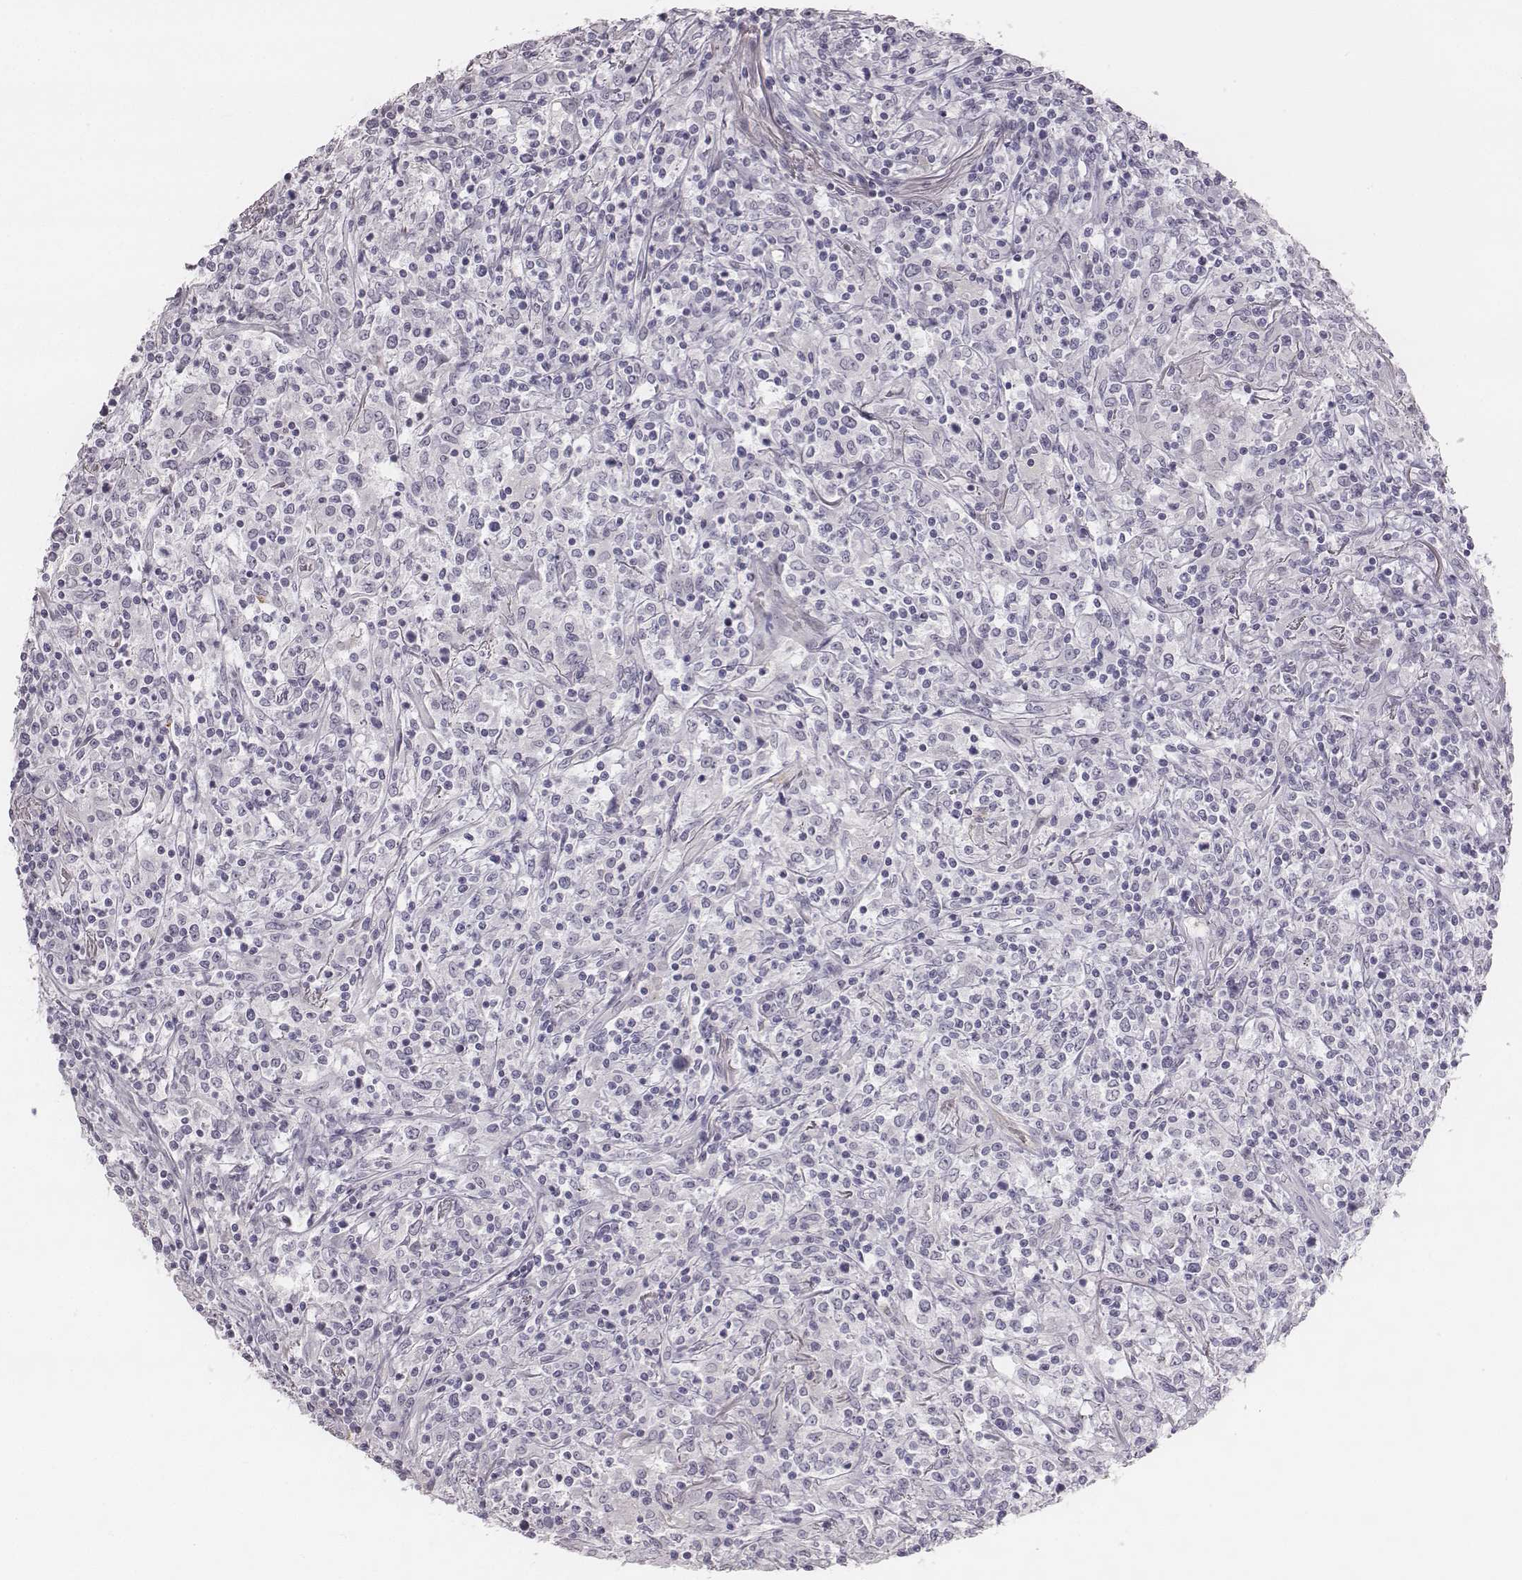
{"staining": {"intensity": "negative", "quantity": "none", "location": "none"}, "tissue": "lymphoma", "cell_type": "Tumor cells", "image_type": "cancer", "snomed": [{"axis": "morphology", "description": "Malignant lymphoma, non-Hodgkin's type, High grade"}, {"axis": "topography", "description": "Lung"}], "caption": "Photomicrograph shows no protein staining in tumor cells of high-grade malignant lymphoma, non-Hodgkin's type tissue.", "gene": "KCNJ12", "patient": {"sex": "male", "age": 79}}